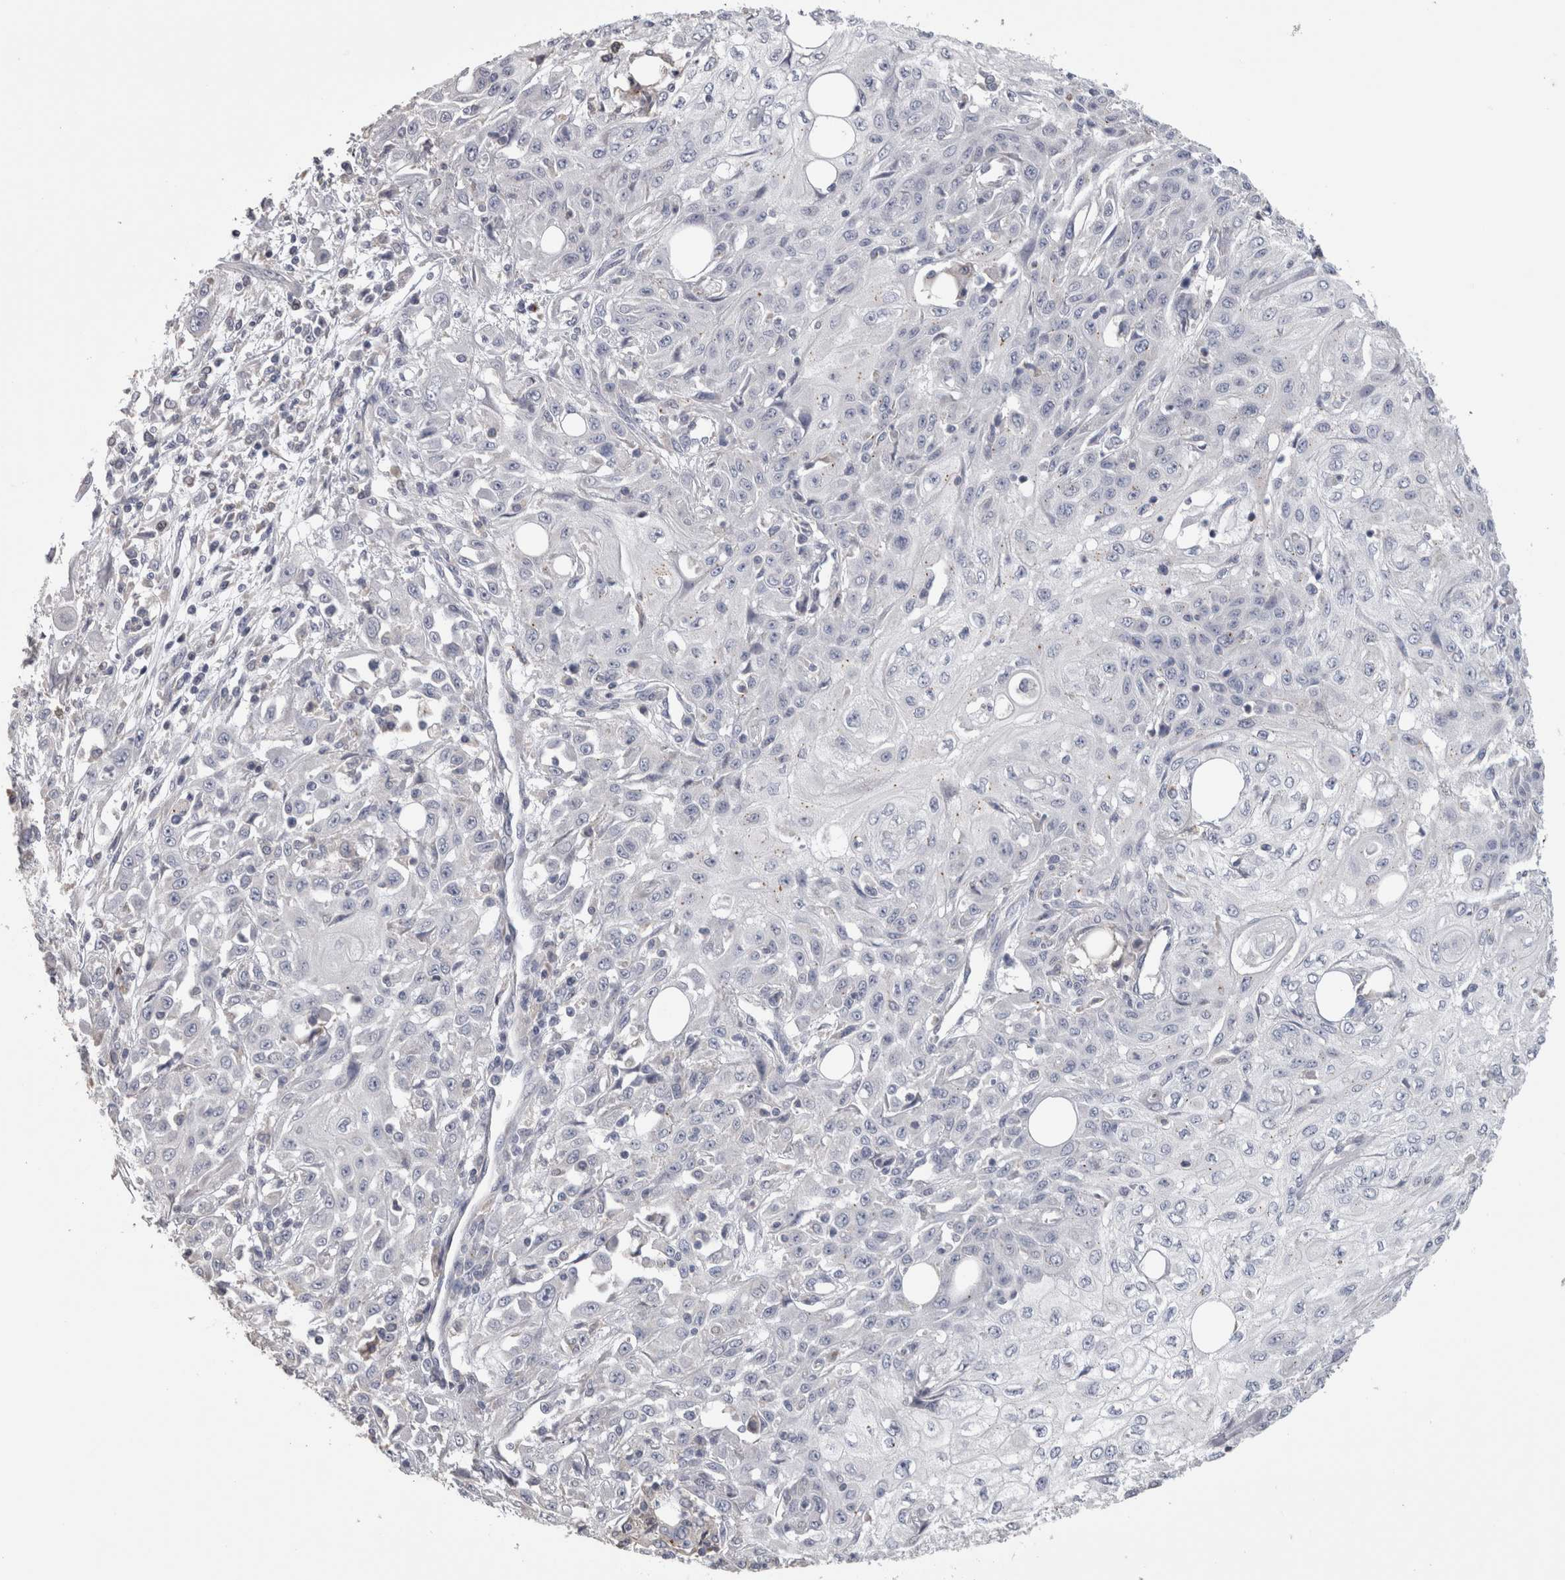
{"staining": {"intensity": "negative", "quantity": "none", "location": "none"}, "tissue": "skin cancer", "cell_type": "Tumor cells", "image_type": "cancer", "snomed": [{"axis": "morphology", "description": "Squamous cell carcinoma, NOS"}, {"axis": "morphology", "description": "Squamous cell carcinoma, metastatic, NOS"}, {"axis": "topography", "description": "Skin"}, {"axis": "topography", "description": "Lymph node"}], "caption": "Protein analysis of skin cancer (squamous cell carcinoma) demonstrates no significant positivity in tumor cells.", "gene": "IL33", "patient": {"sex": "male", "age": 75}}